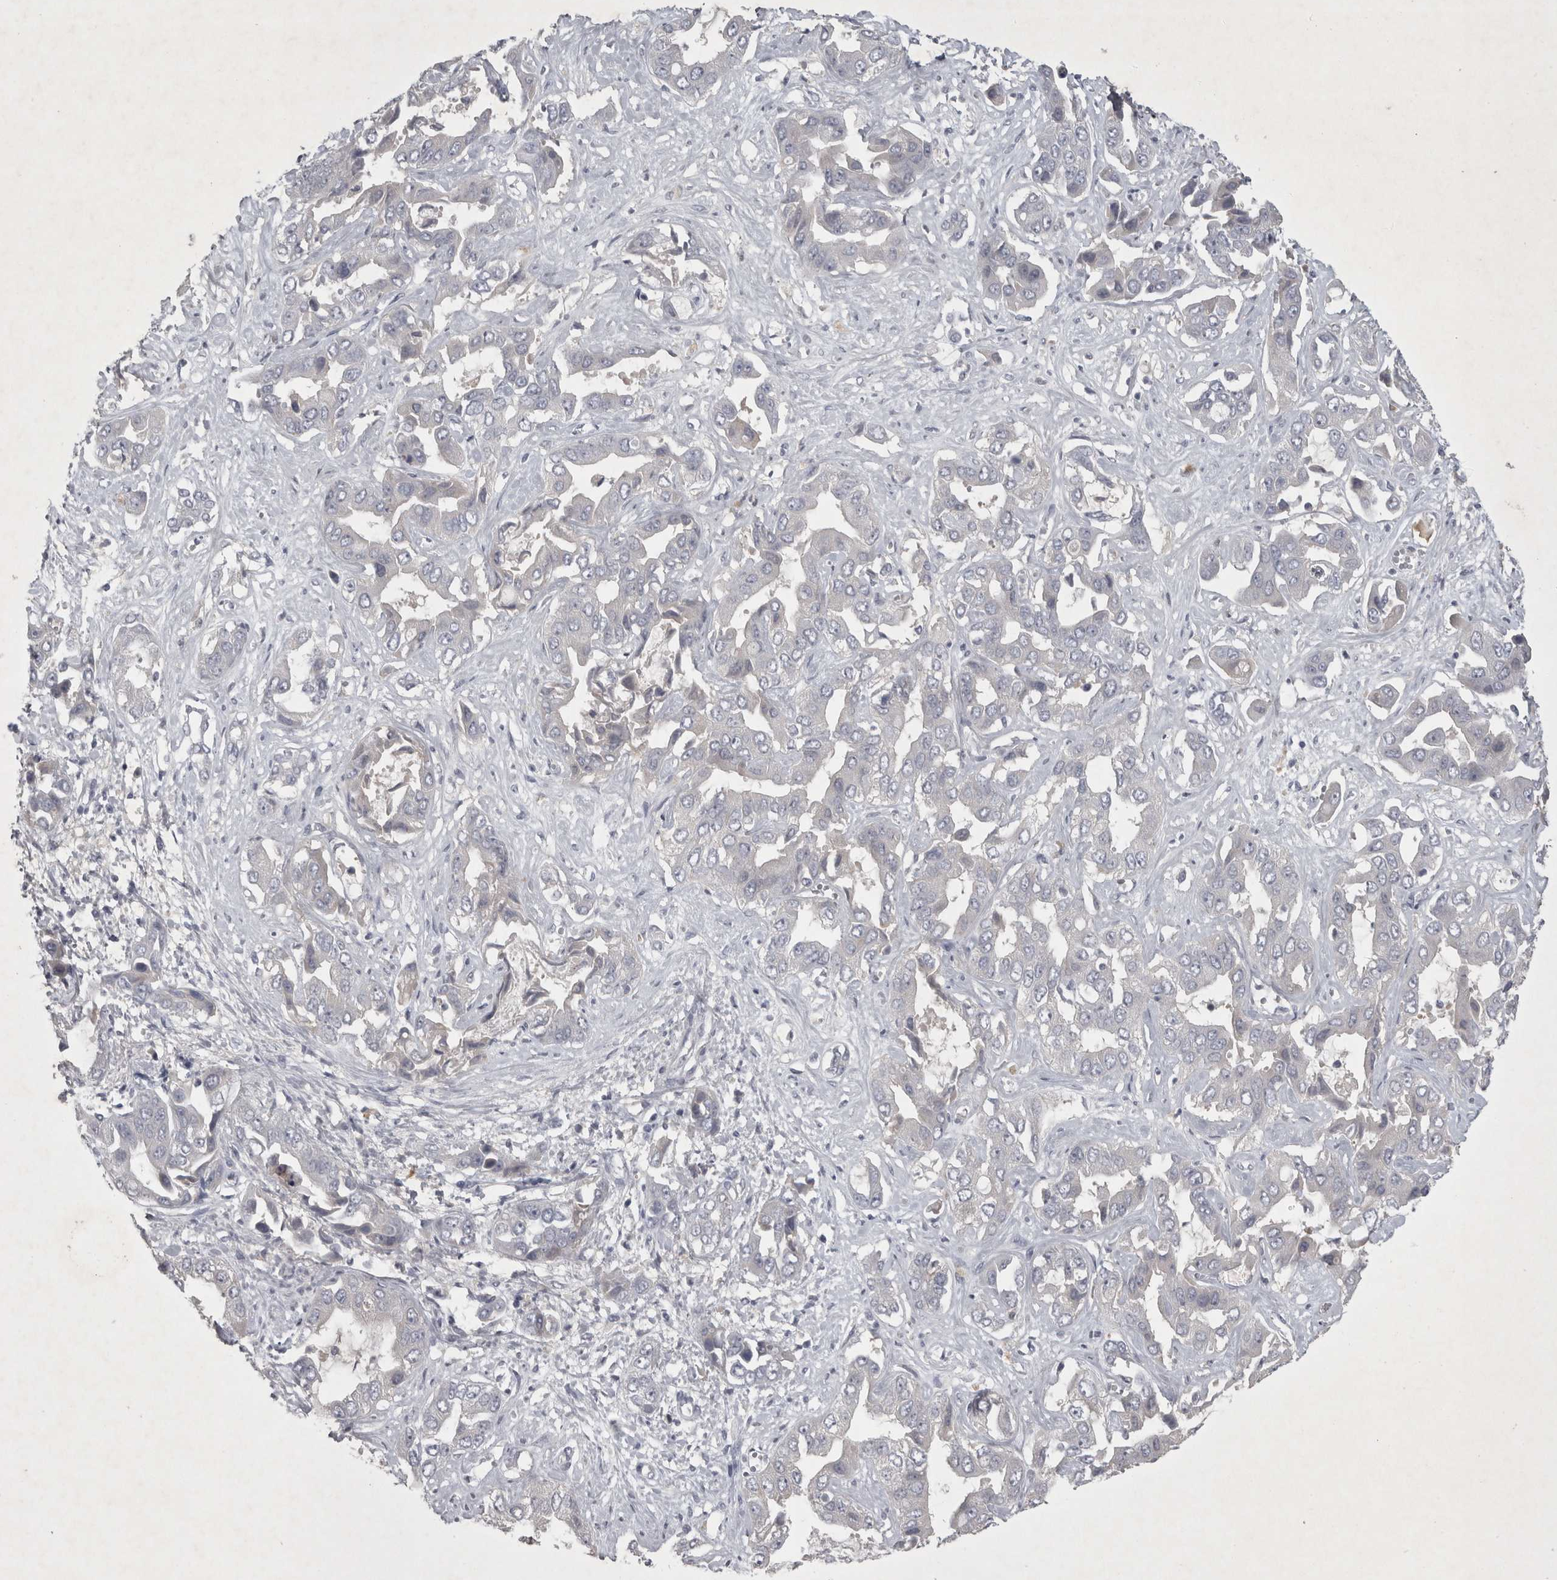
{"staining": {"intensity": "negative", "quantity": "none", "location": "none"}, "tissue": "liver cancer", "cell_type": "Tumor cells", "image_type": "cancer", "snomed": [{"axis": "morphology", "description": "Cholangiocarcinoma"}, {"axis": "topography", "description": "Liver"}], "caption": "High power microscopy histopathology image of an IHC photomicrograph of liver cancer, revealing no significant positivity in tumor cells.", "gene": "ENPP7", "patient": {"sex": "female", "age": 52}}